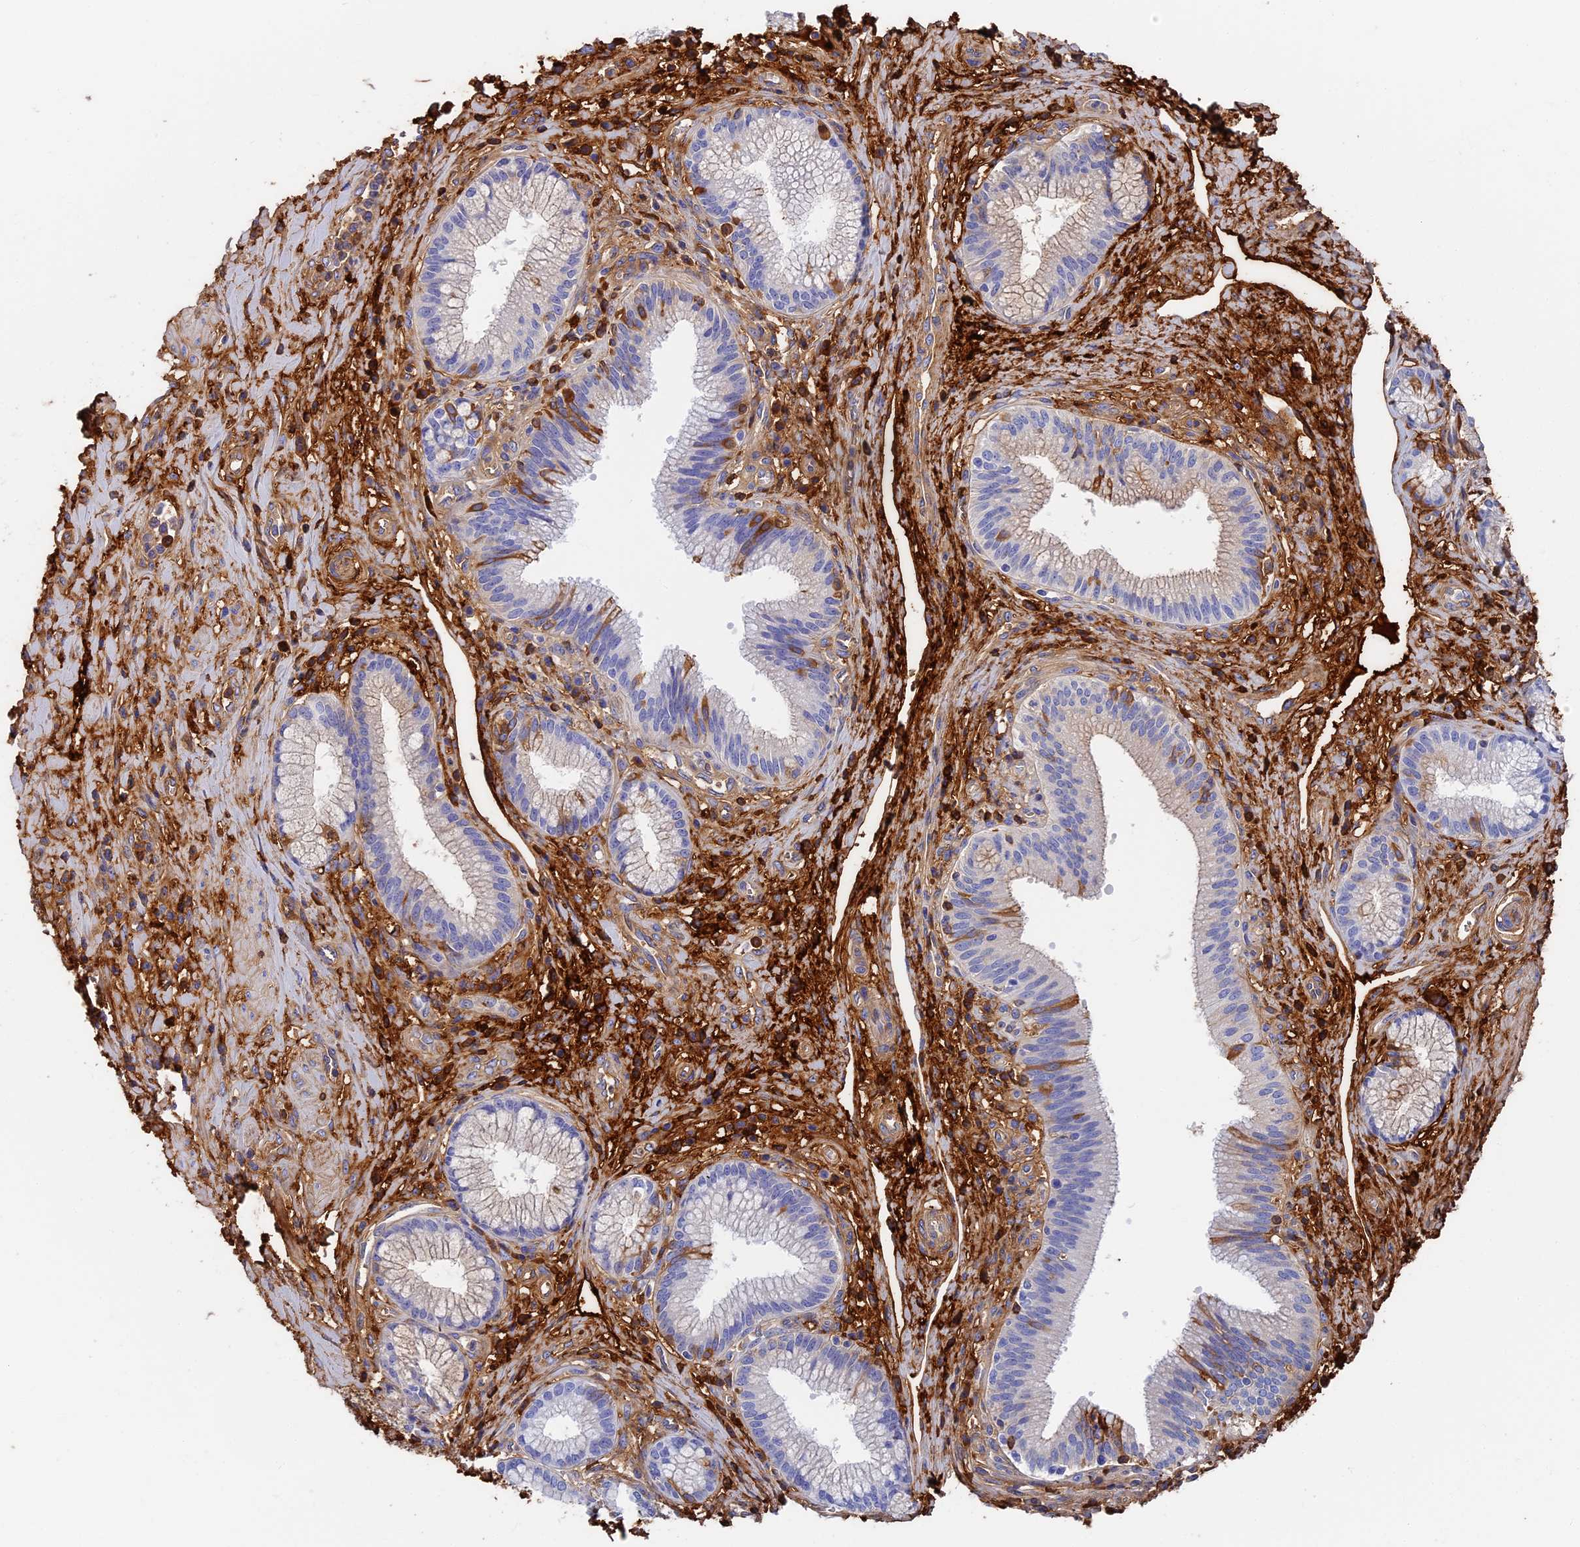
{"staining": {"intensity": "negative", "quantity": "none", "location": "none"}, "tissue": "pancreatic cancer", "cell_type": "Tumor cells", "image_type": "cancer", "snomed": [{"axis": "morphology", "description": "Adenocarcinoma, NOS"}, {"axis": "topography", "description": "Pancreas"}], "caption": "The image exhibits no staining of tumor cells in pancreatic cancer.", "gene": "ITIH1", "patient": {"sex": "male", "age": 72}}